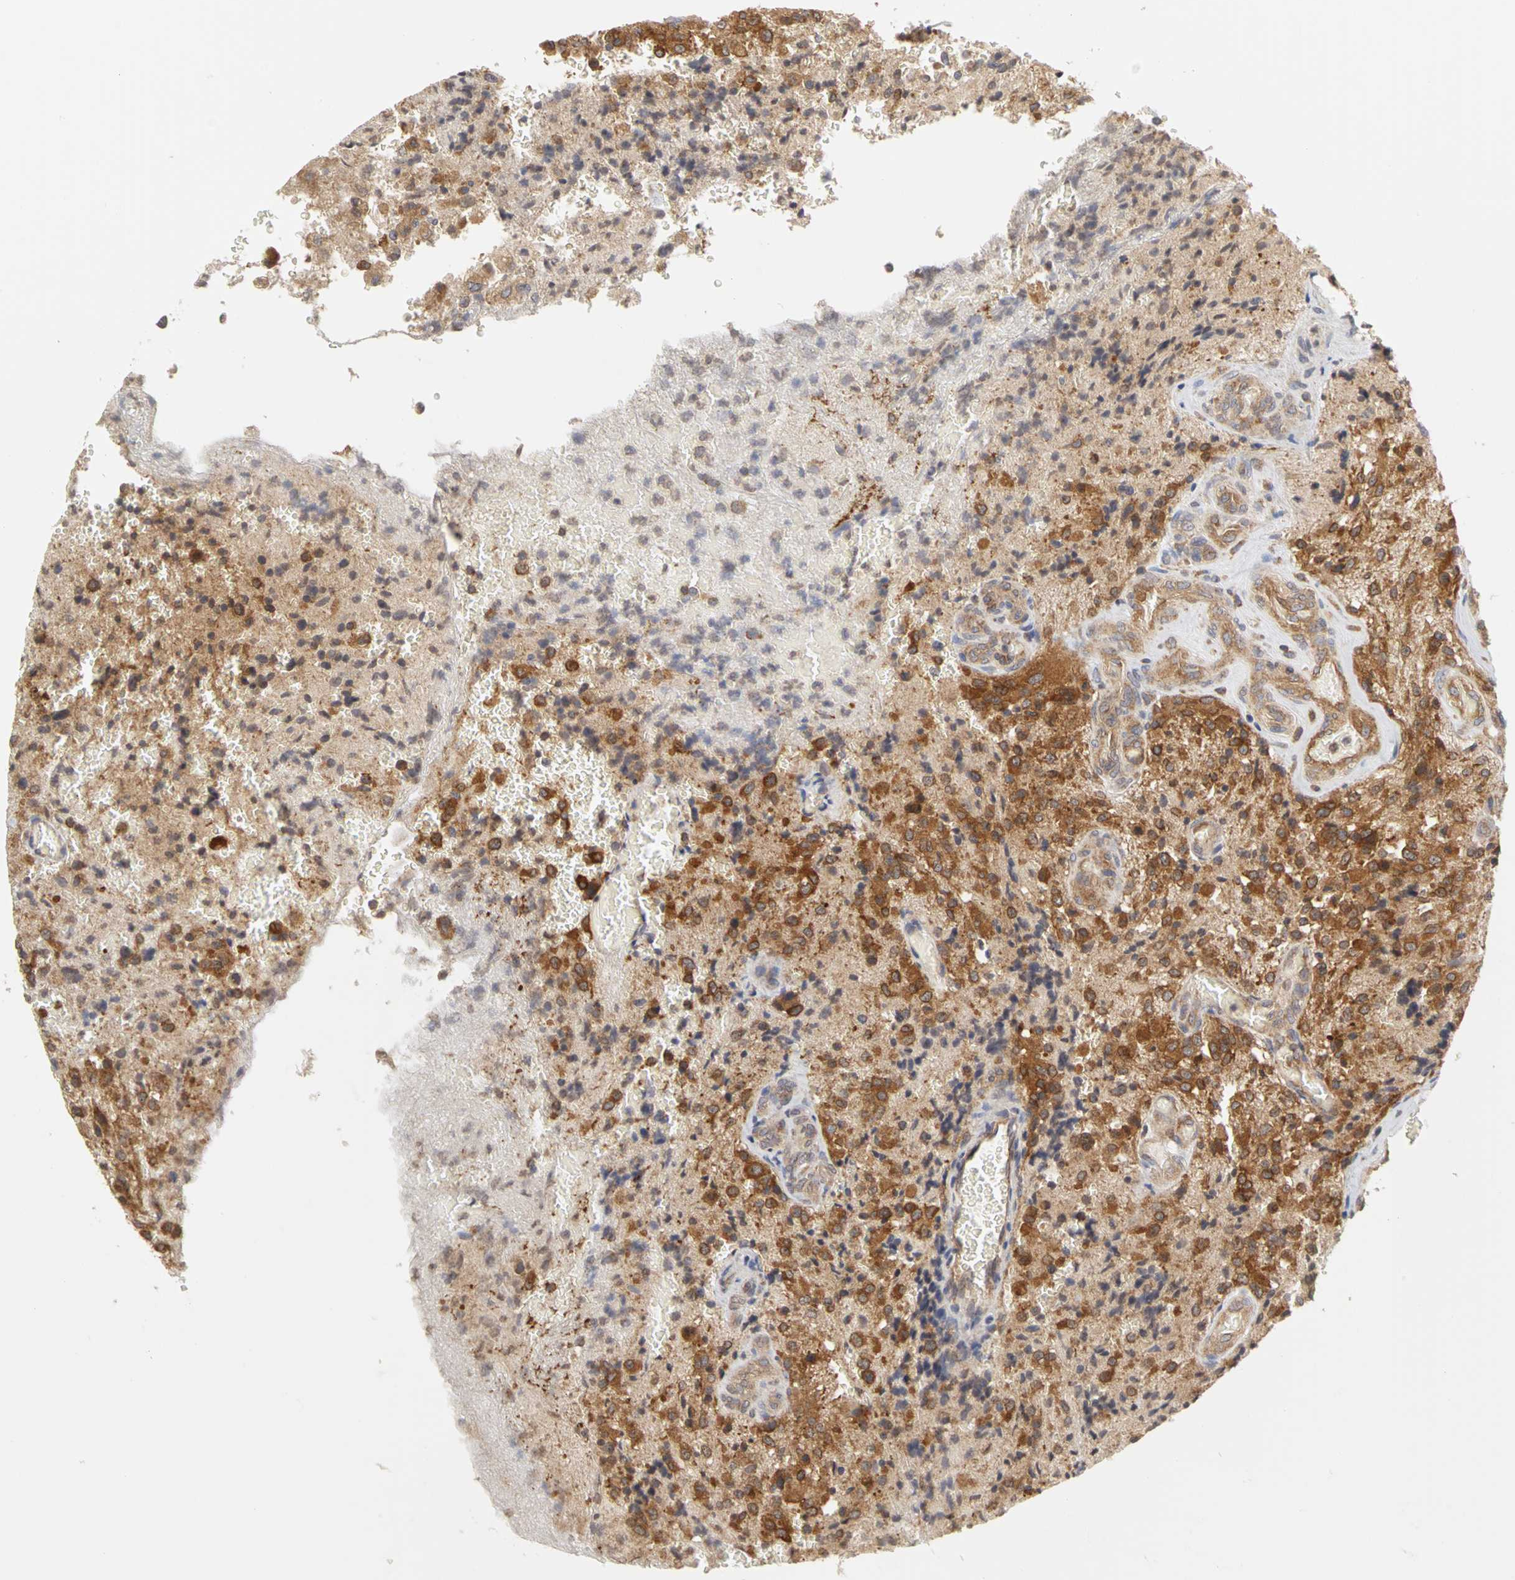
{"staining": {"intensity": "moderate", "quantity": "25%-75%", "location": "cytoplasmic/membranous"}, "tissue": "glioma", "cell_type": "Tumor cells", "image_type": "cancer", "snomed": [{"axis": "morphology", "description": "Normal tissue, NOS"}, {"axis": "morphology", "description": "Glioma, malignant, High grade"}, {"axis": "topography", "description": "Cerebral cortex"}], "caption": "Malignant high-grade glioma stained with a protein marker shows moderate staining in tumor cells.", "gene": "IRAK1", "patient": {"sex": "male", "age": 56}}